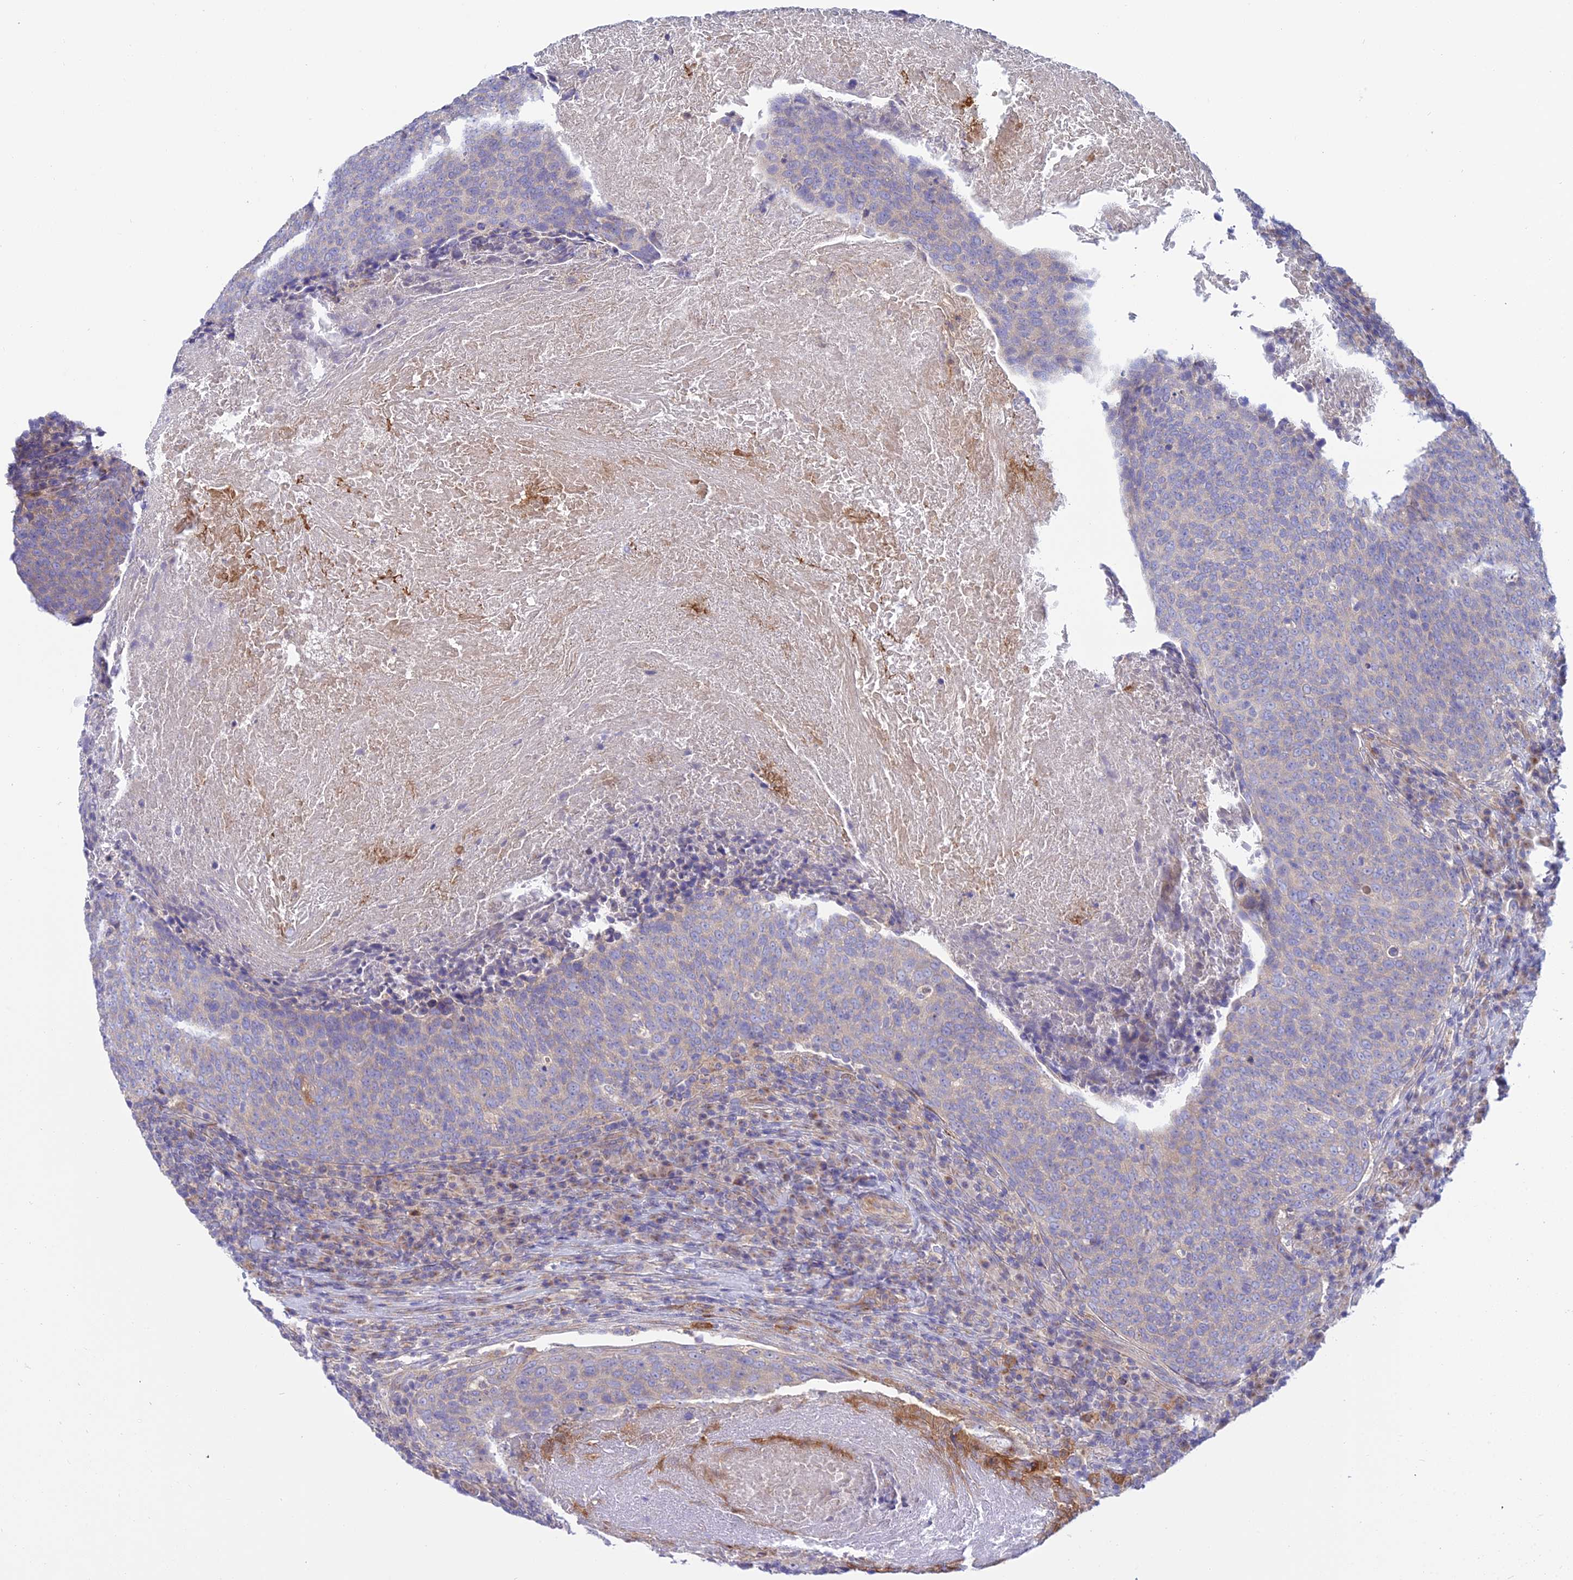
{"staining": {"intensity": "negative", "quantity": "none", "location": "none"}, "tissue": "head and neck cancer", "cell_type": "Tumor cells", "image_type": "cancer", "snomed": [{"axis": "morphology", "description": "Squamous cell carcinoma, NOS"}, {"axis": "morphology", "description": "Squamous cell carcinoma, metastatic, NOS"}, {"axis": "topography", "description": "Lymph node"}, {"axis": "topography", "description": "Head-Neck"}], "caption": "The photomicrograph demonstrates no significant staining in tumor cells of head and neck squamous cell carcinoma.", "gene": "DUS2", "patient": {"sex": "male", "age": 62}}